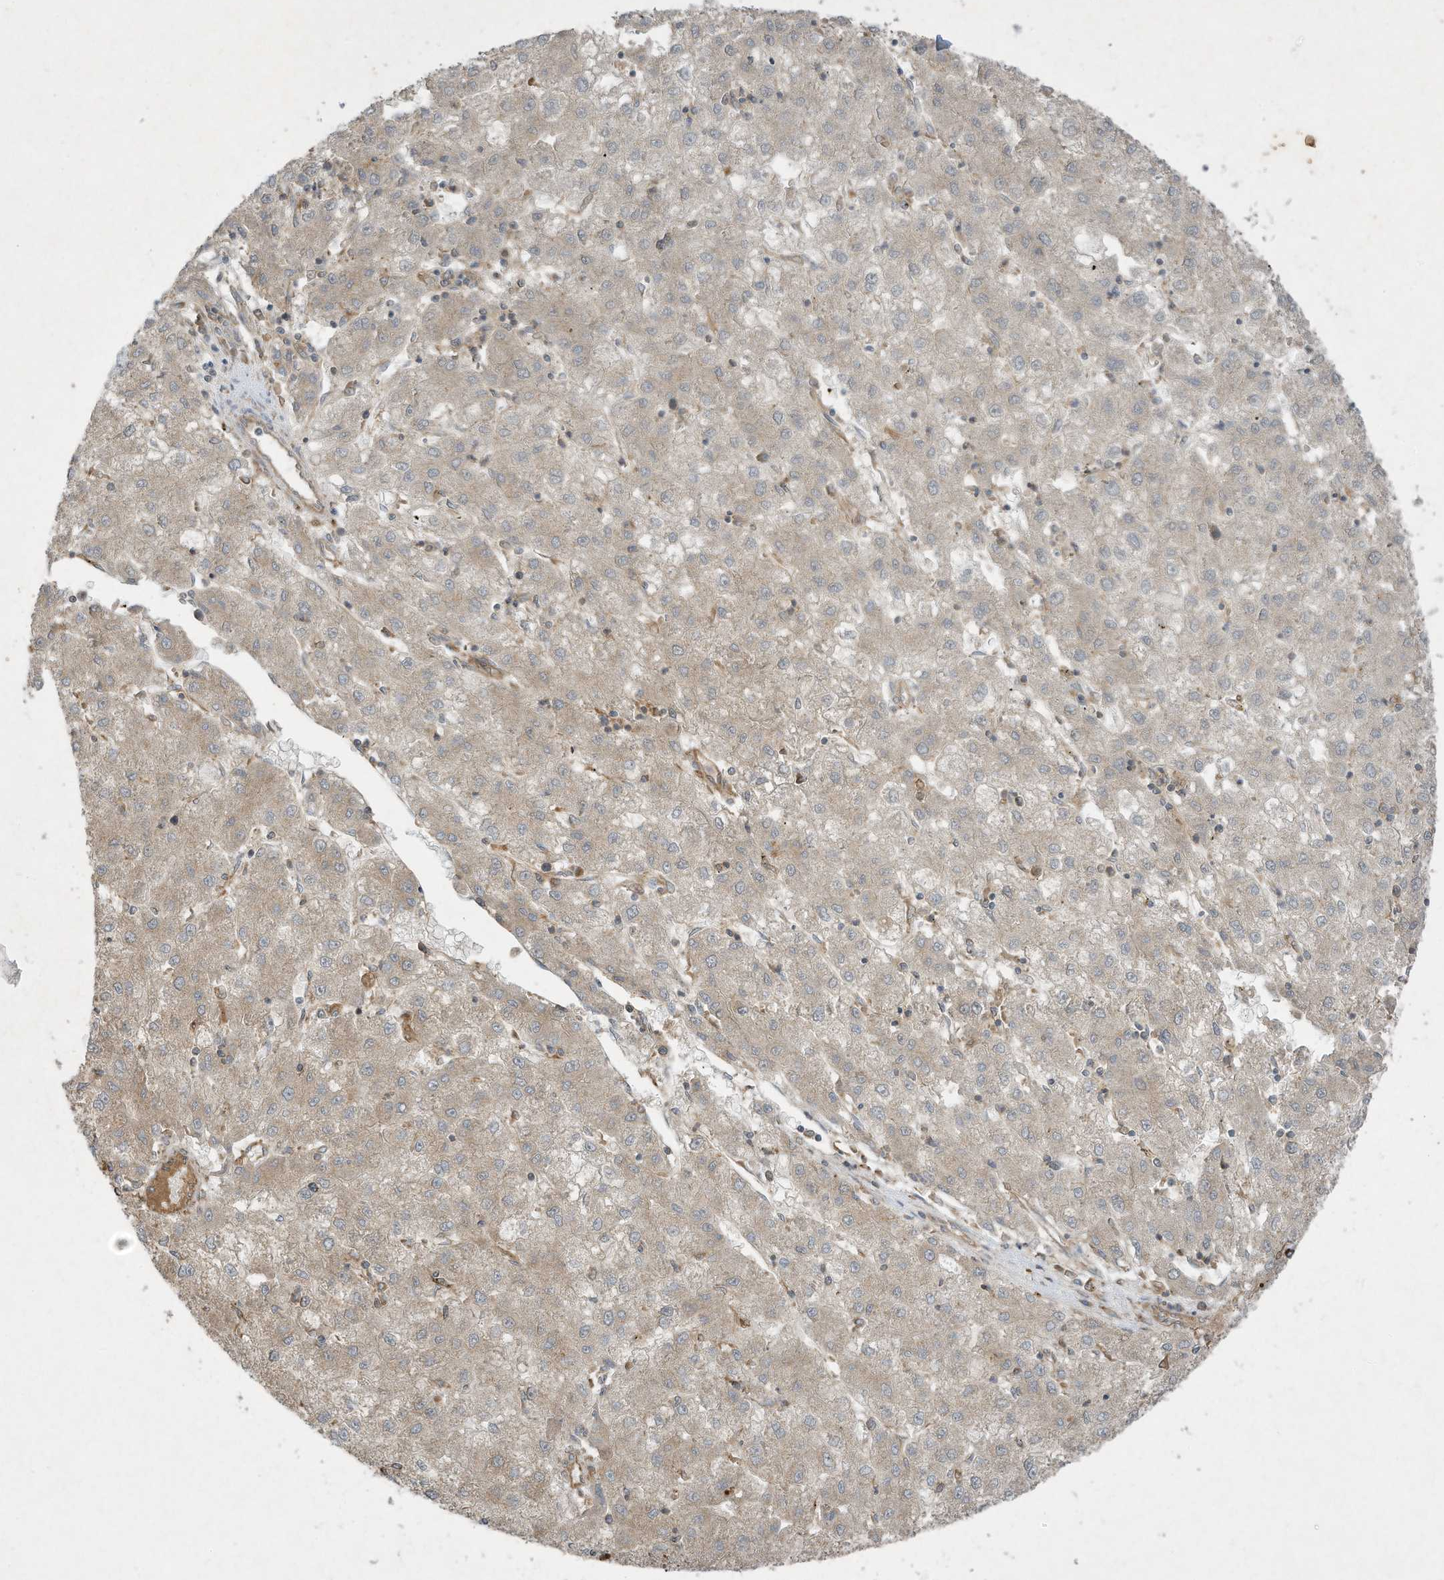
{"staining": {"intensity": "weak", "quantity": "25%-75%", "location": "cytoplasmic/membranous"}, "tissue": "liver cancer", "cell_type": "Tumor cells", "image_type": "cancer", "snomed": [{"axis": "morphology", "description": "Carcinoma, Hepatocellular, NOS"}, {"axis": "topography", "description": "Liver"}], "caption": "This is a micrograph of immunohistochemistry (IHC) staining of liver cancer, which shows weak staining in the cytoplasmic/membranous of tumor cells.", "gene": "SYNJ2", "patient": {"sex": "male", "age": 72}}